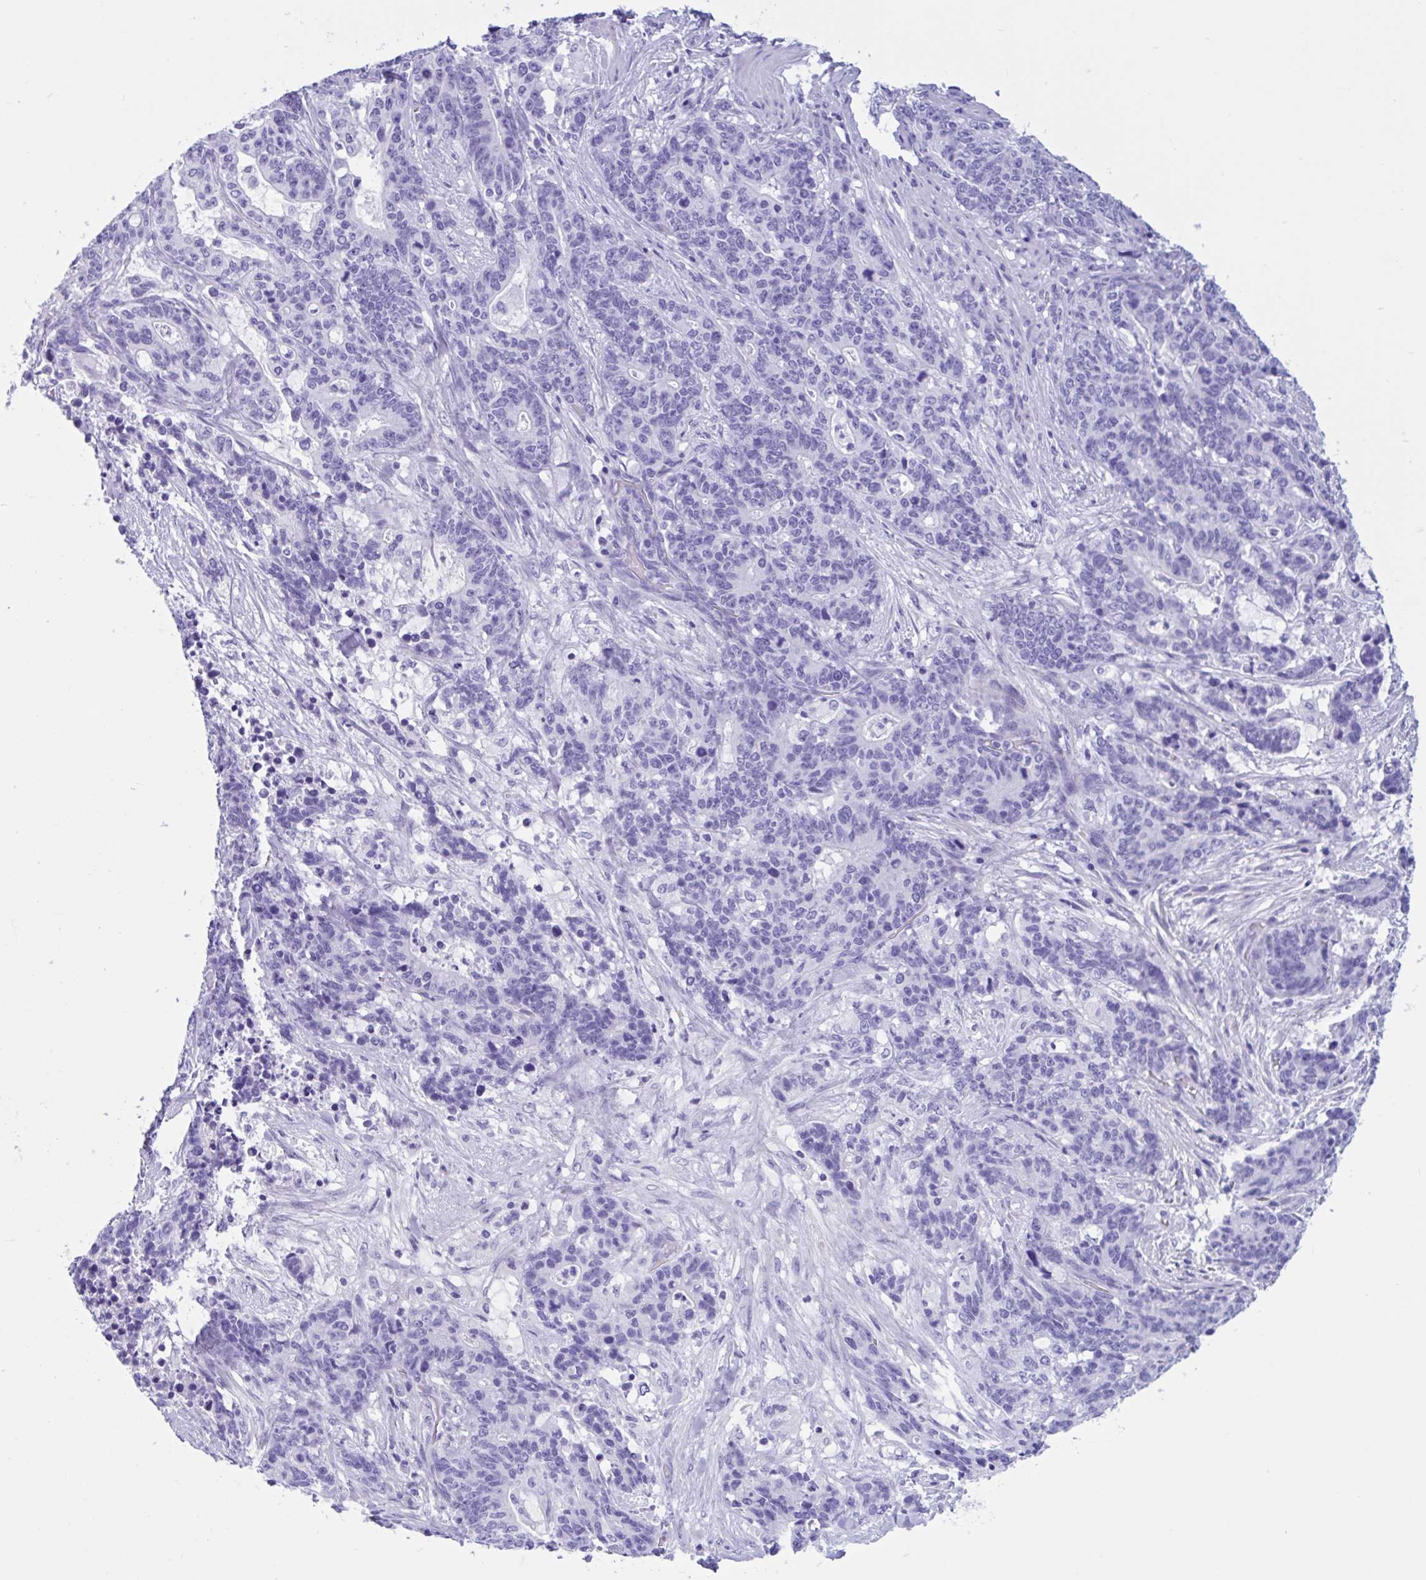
{"staining": {"intensity": "negative", "quantity": "none", "location": "none"}, "tissue": "stomach cancer", "cell_type": "Tumor cells", "image_type": "cancer", "snomed": [{"axis": "morphology", "description": "Normal tissue, NOS"}, {"axis": "morphology", "description": "Adenocarcinoma, NOS"}, {"axis": "topography", "description": "Stomach"}], "caption": "Tumor cells show no significant staining in stomach cancer. (Stains: DAB IHC with hematoxylin counter stain, Microscopy: brightfield microscopy at high magnification).", "gene": "IAPP", "patient": {"sex": "female", "age": 64}}